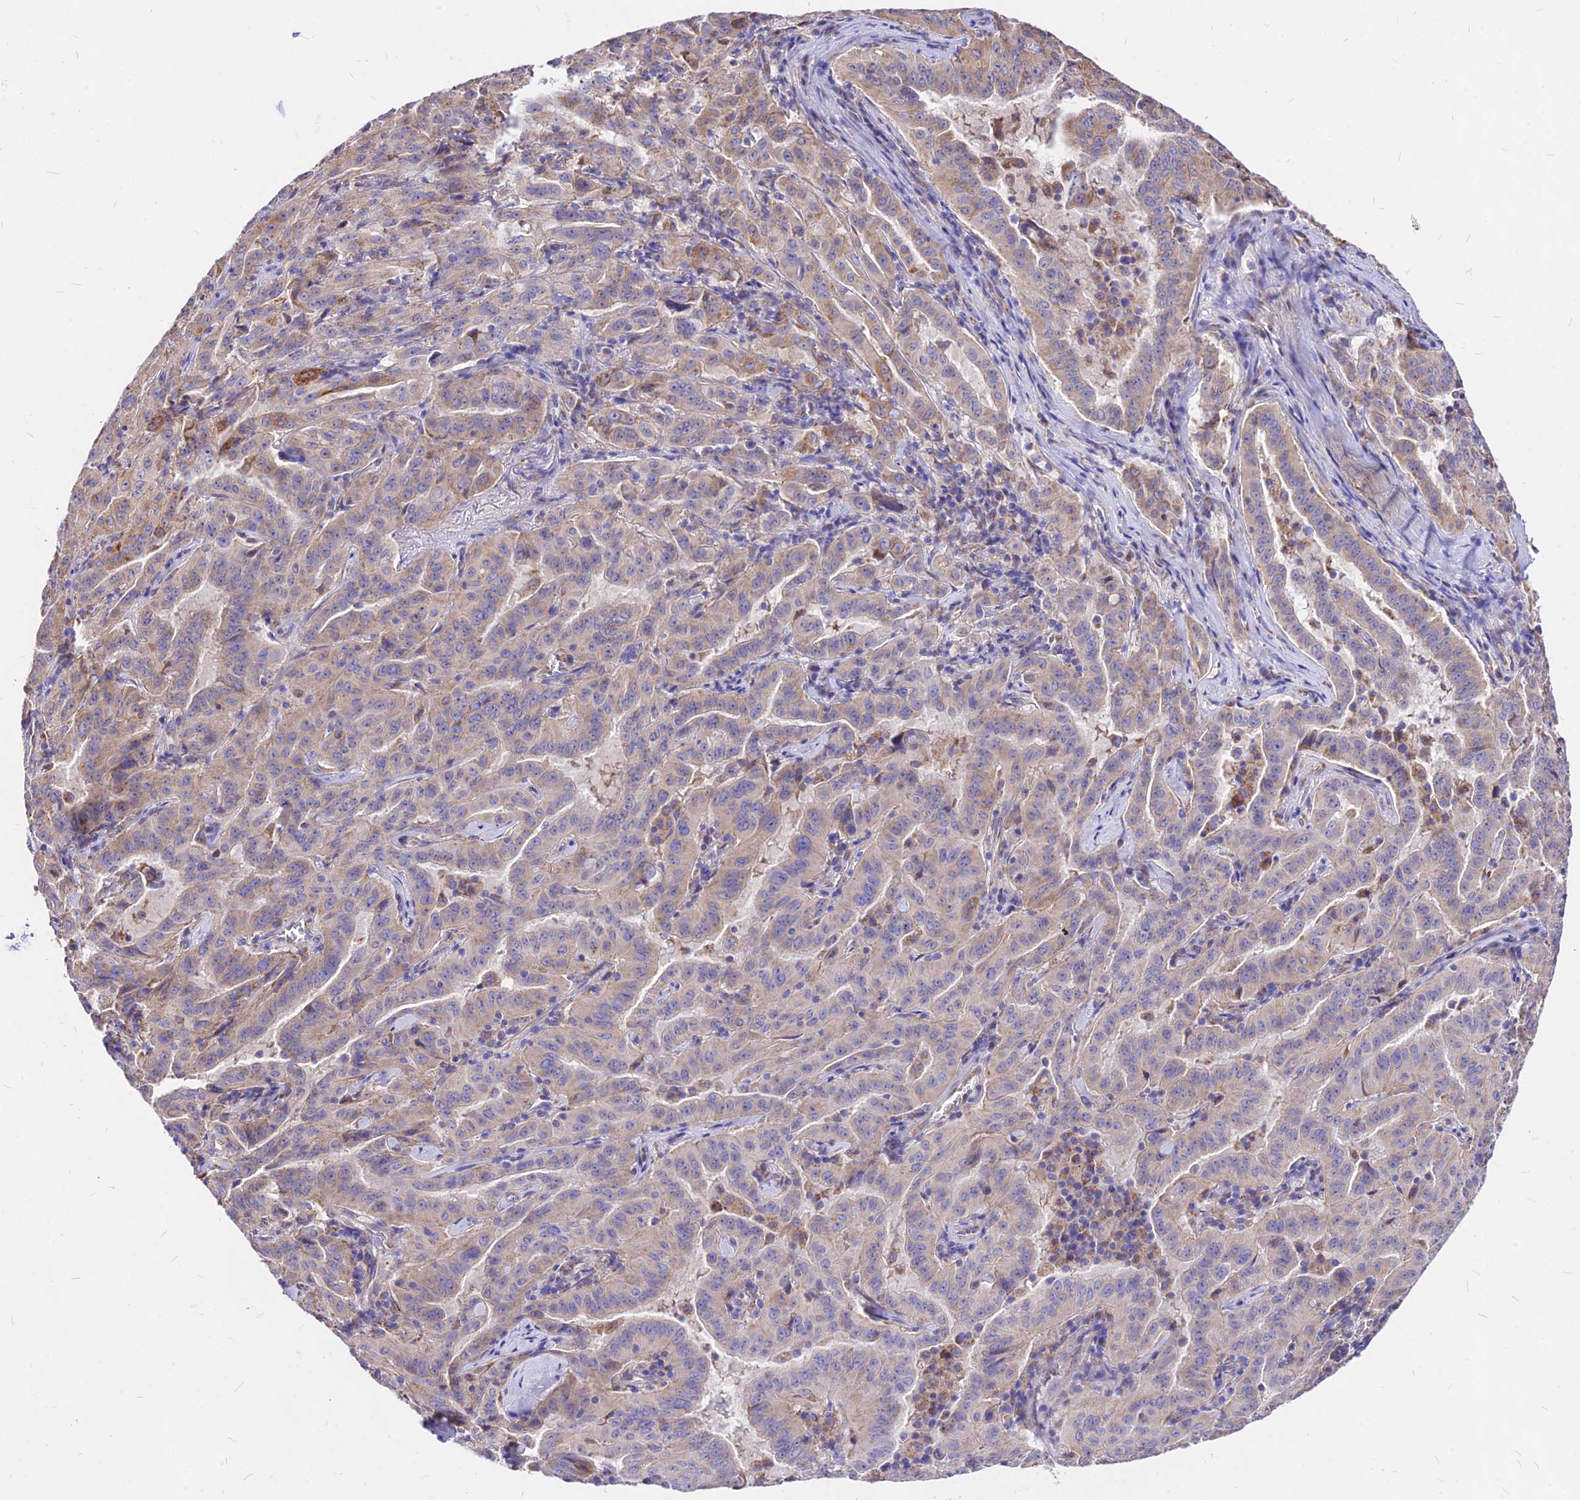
{"staining": {"intensity": "weak", "quantity": "<25%", "location": "cytoplasmic/membranous"}, "tissue": "pancreatic cancer", "cell_type": "Tumor cells", "image_type": "cancer", "snomed": [{"axis": "morphology", "description": "Adenocarcinoma, NOS"}, {"axis": "topography", "description": "Pancreas"}], "caption": "Tumor cells show no significant positivity in pancreatic adenocarcinoma. The staining was performed using DAB (3,3'-diaminobenzidine) to visualize the protein expression in brown, while the nuclei were stained in blue with hematoxylin (Magnification: 20x).", "gene": "MRPL3", "patient": {"sex": "male", "age": 63}}